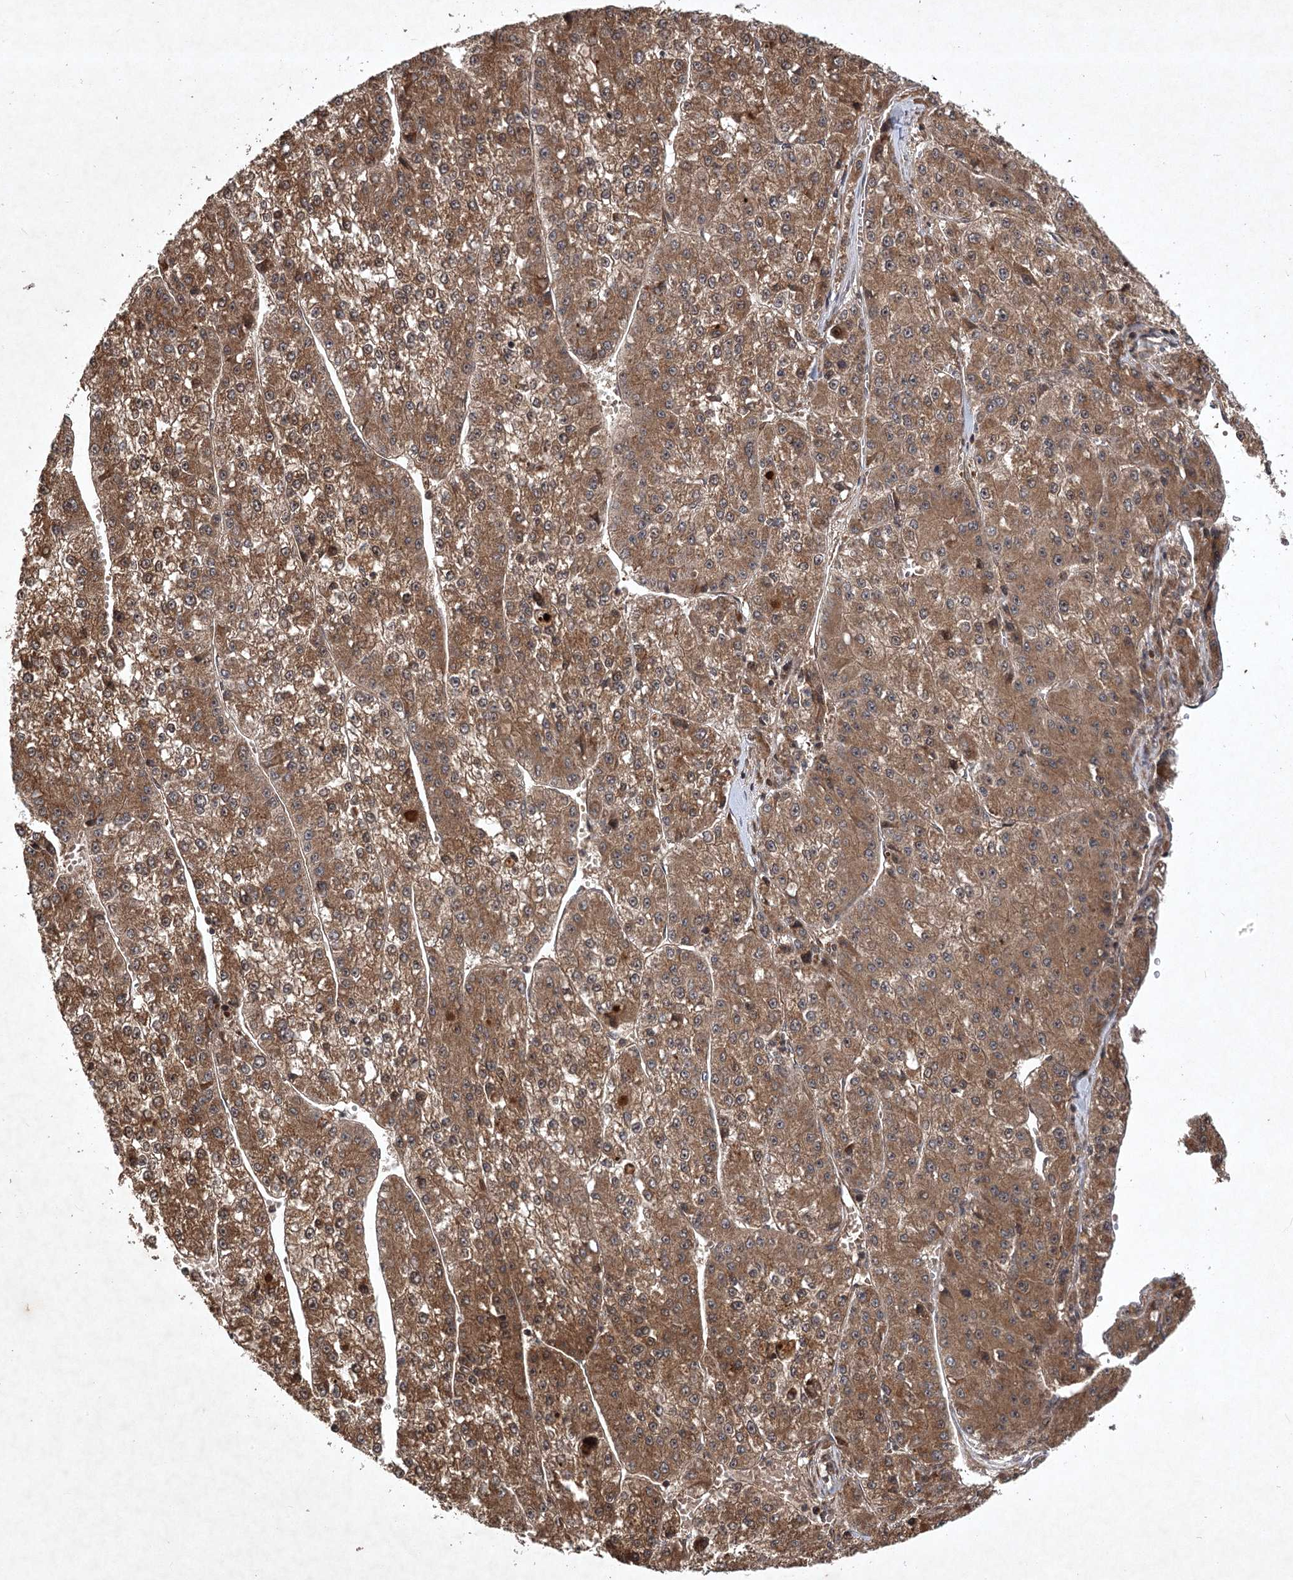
{"staining": {"intensity": "moderate", "quantity": ">75%", "location": "cytoplasmic/membranous"}, "tissue": "liver cancer", "cell_type": "Tumor cells", "image_type": "cancer", "snomed": [{"axis": "morphology", "description": "Carcinoma, Hepatocellular, NOS"}, {"axis": "topography", "description": "Liver"}], "caption": "Immunohistochemistry (DAB) staining of human liver cancer (hepatocellular carcinoma) shows moderate cytoplasmic/membranous protein expression in about >75% of tumor cells. (DAB (3,3'-diaminobenzidine) IHC, brown staining for protein, blue staining for nuclei).", "gene": "INSIG2", "patient": {"sex": "female", "age": 73}}